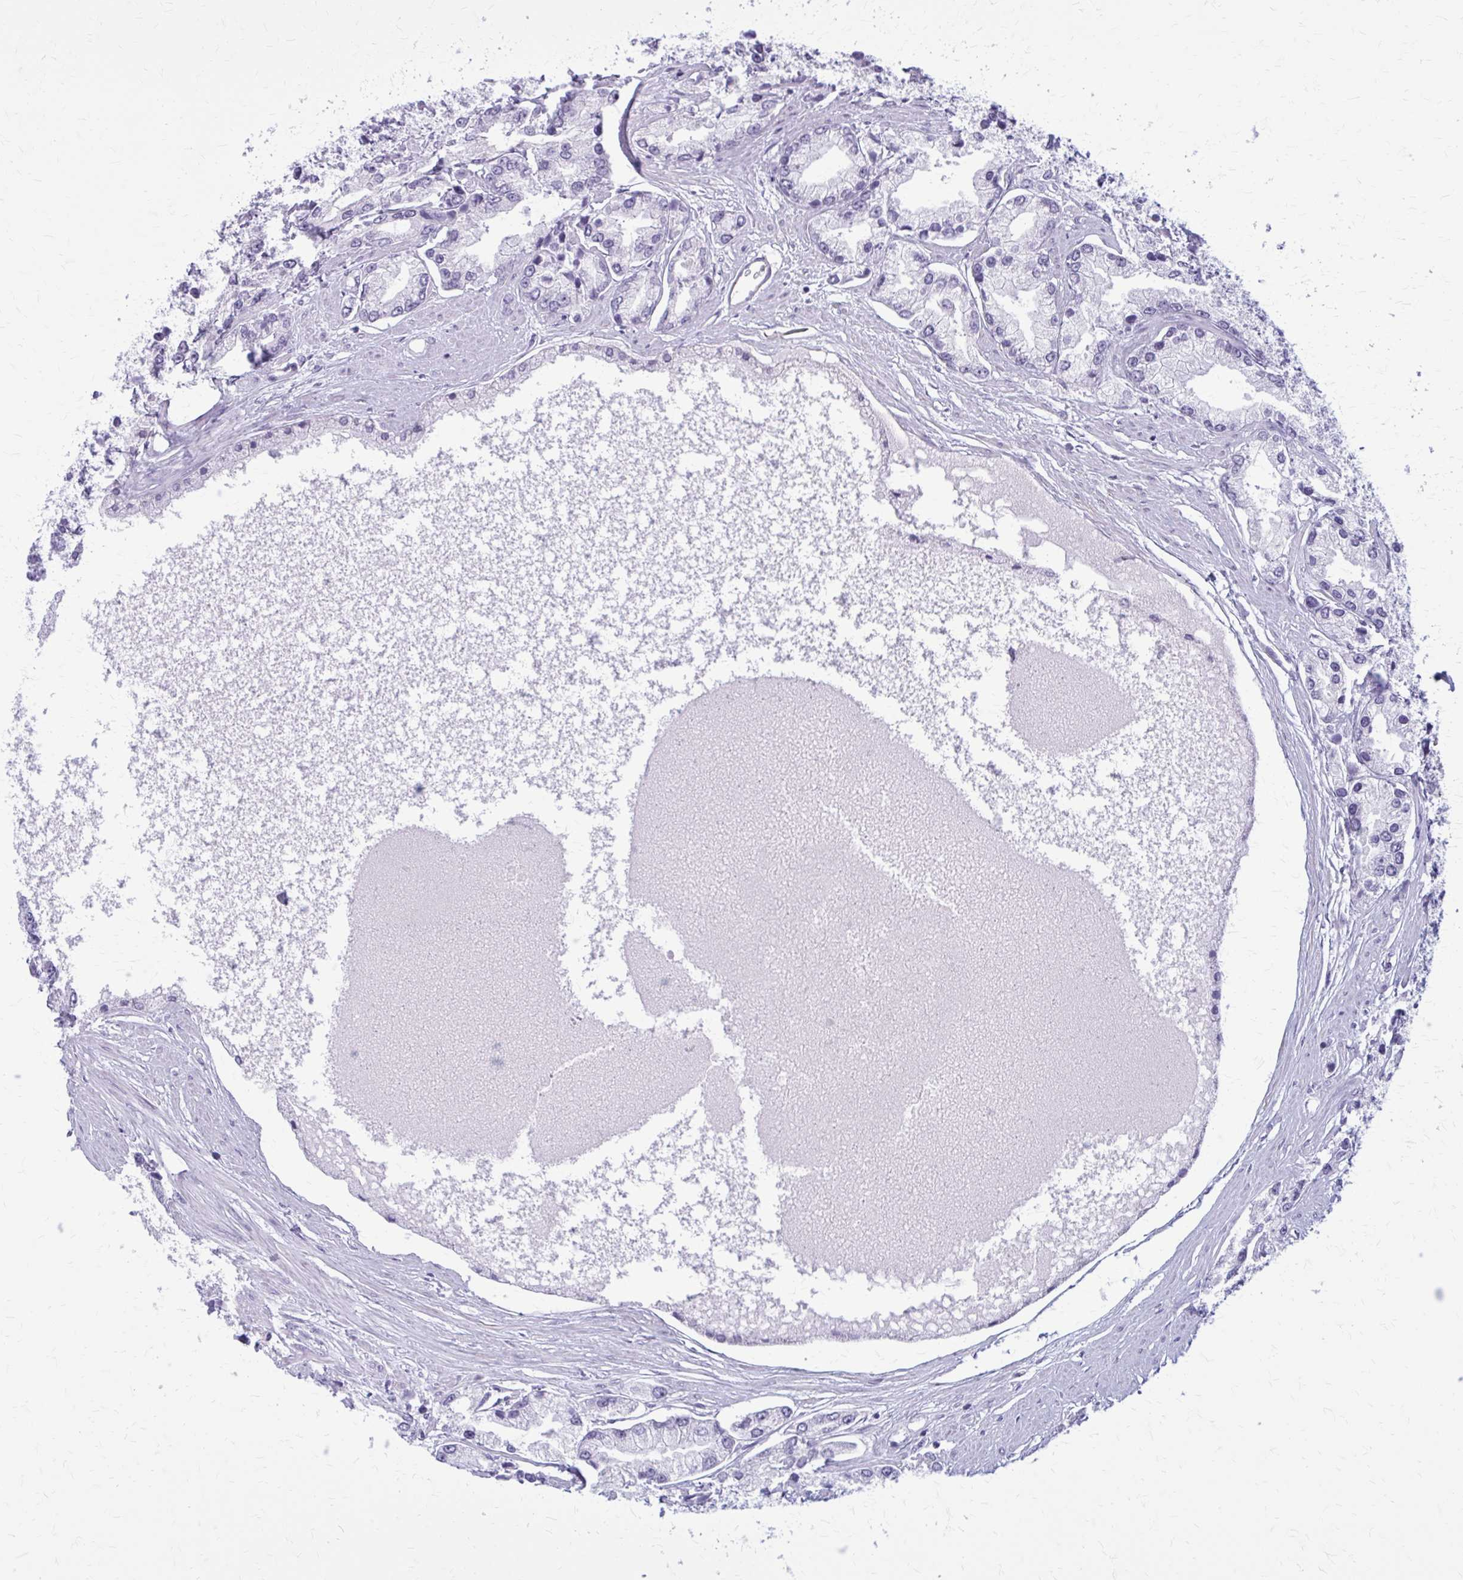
{"staining": {"intensity": "negative", "quantity": "none", "location": "none"}, "tissue": "prostate cancer", "cell_type": "Tumor cells", "image_type": "cancer", "snomed": [{"axis": "morphology", "description": "Adenocarcinoma, High grade"}, {"axis": "topography", "description": "Prostate"}], "caption": "Histopathology image shows no protein staining in tumor cells of adenocarcinoma (high-grade) (prostate) tissue. (Brightfield microscopy of DAB (3,3'-diaminobenzidine) immunohistochemistry (IHC) at high magnification).", "gene": "CASQ2", "patient": {"sex": "male", "age": 66}}